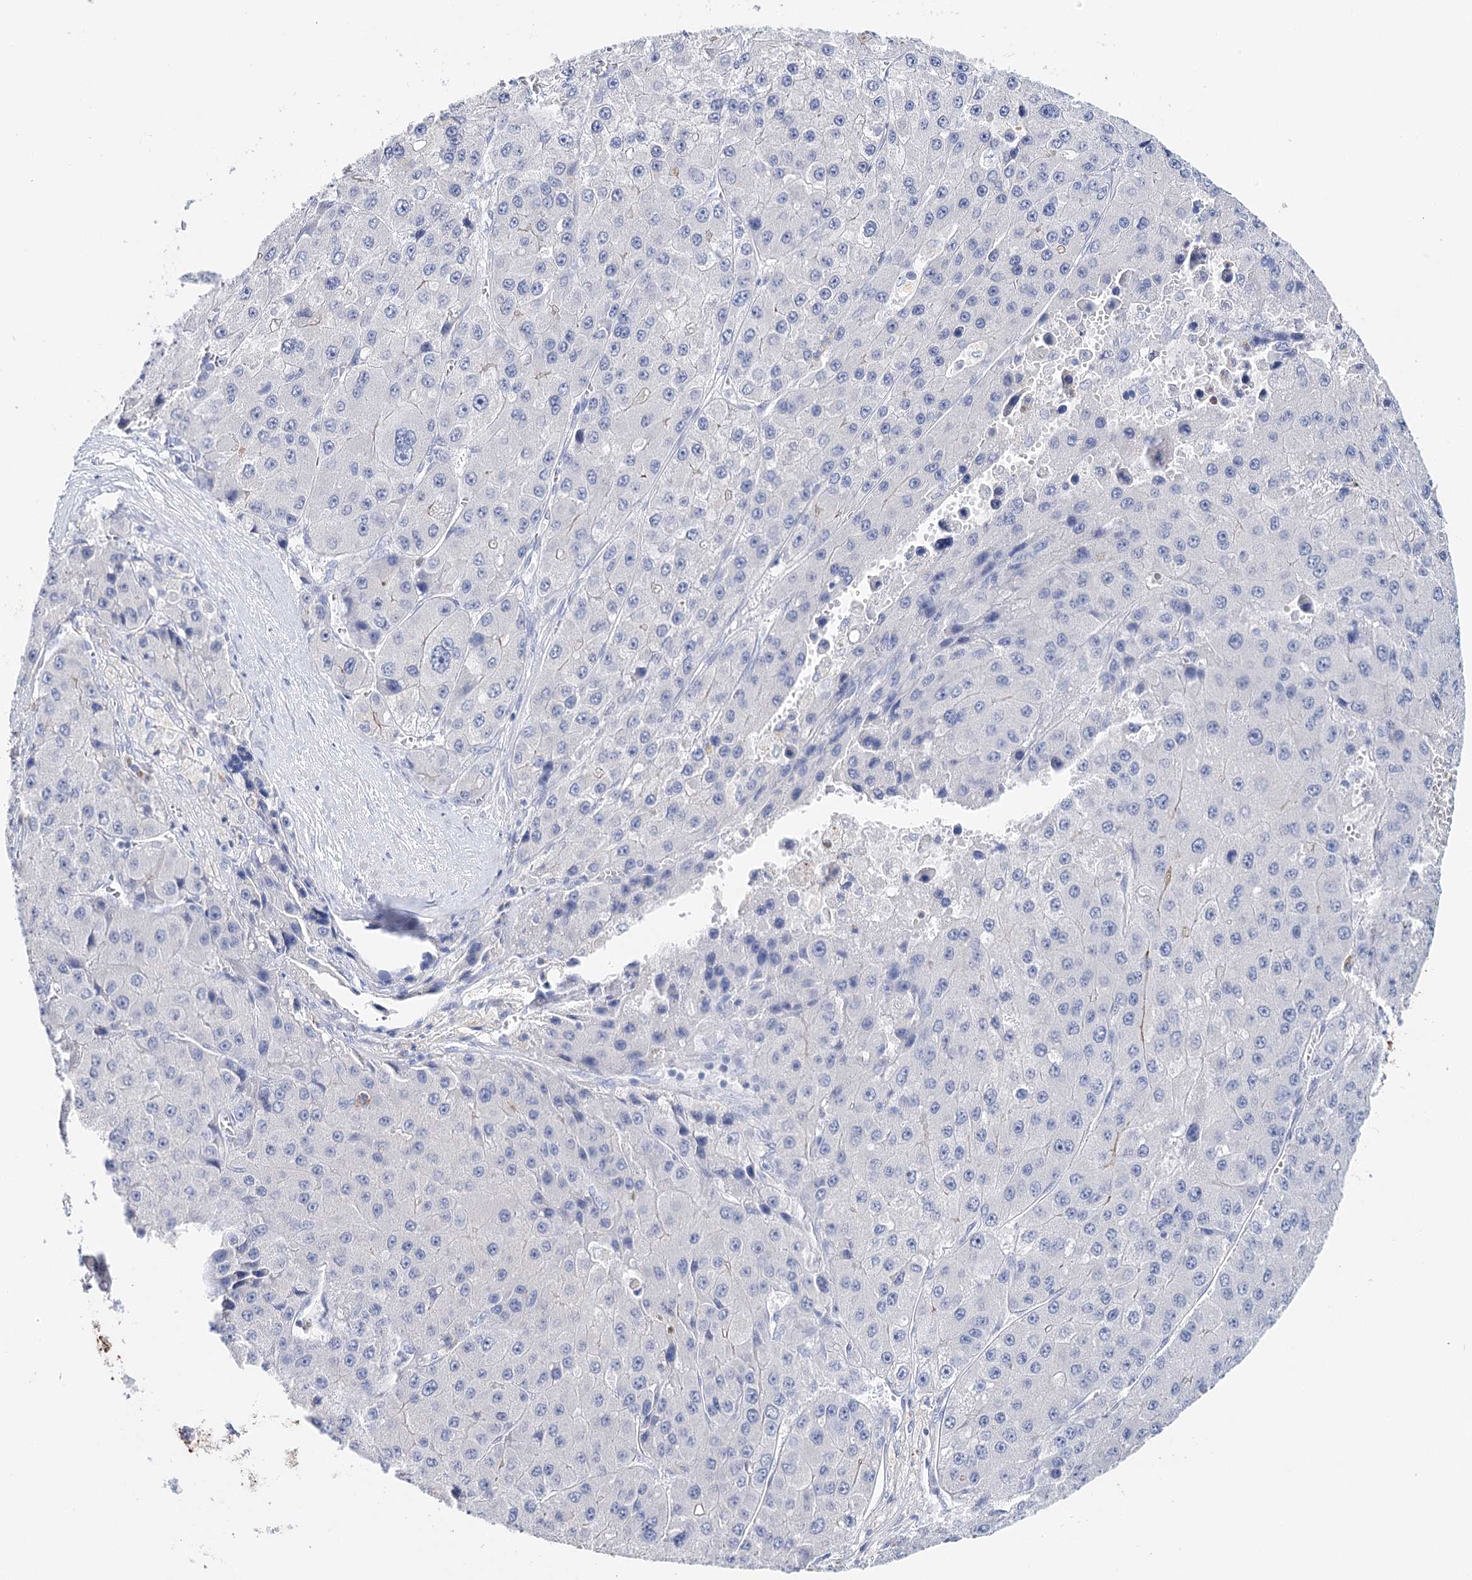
{"staining": {"intensity": "negative", "quantity": "none", "location": "none"}, "tissue": "liver cancer", "cell_type": "Tumor cells", "image_type": "cancer", "snomed": [{"axis": "morphology", "description": "Carcinoma, Hepatocellular, NOS"}, {"axis": "topography", "description": "Liver"}], "caption": "There is no significant staining in tumor cells of liver hepatocellular carcinoma.", "gene": "CEACAM8", "patient": {"sex": "female", "age": 73}}